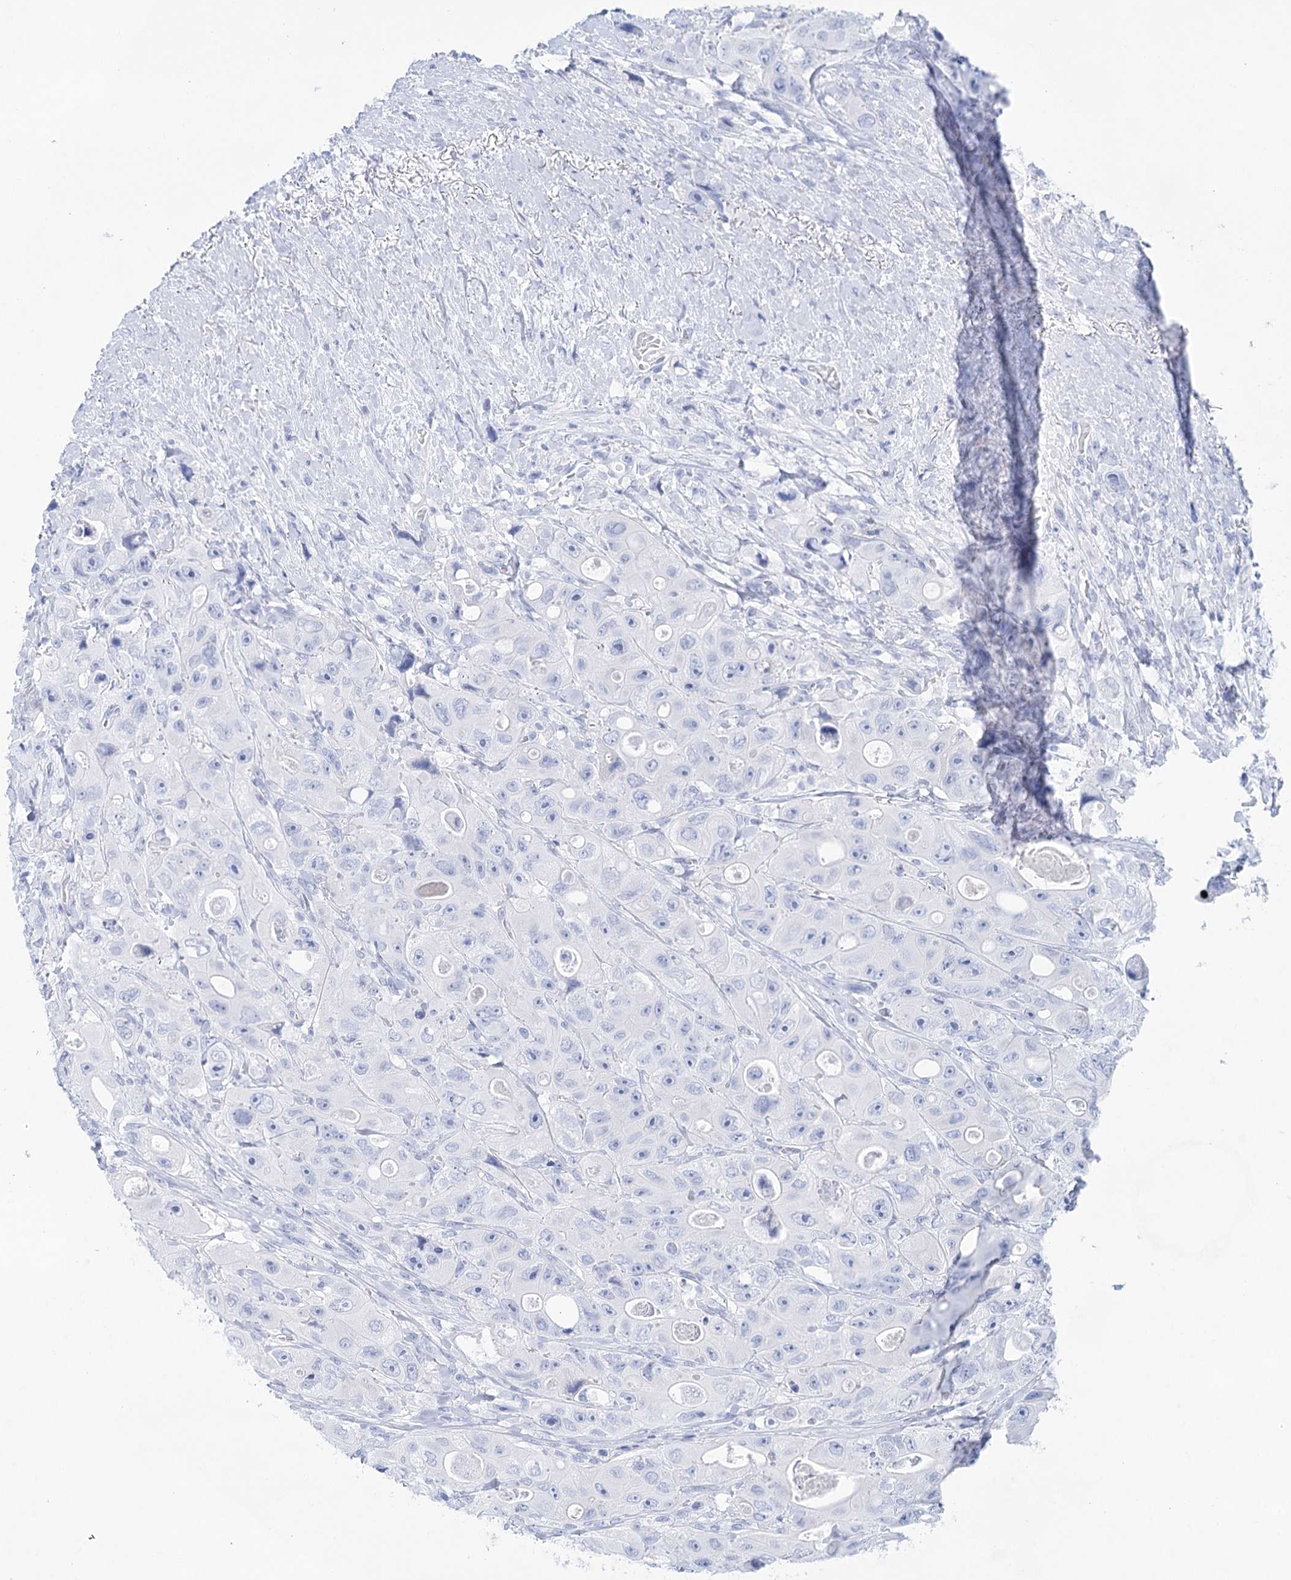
{"staining": {"intensity": "negative", "quantity": "none", "location": "none"}, "tissue": "colorectal cancer", "cell_type": "Tumor cells", "image_type": "cancer", "snomed": [{"axis": "morphology", "description": "Adenocarcinoma, NOS"}, {"axis": "topography", "description": "Colon"}], "caption": "Immunohistochemistry (IHC) photomicrograph of colorectal adenocarcinoma stained for a protein (brown), which displays no expression in tumor cells.", "gene": "LALBA", "patient": {"sex": "female", "age": 46}}